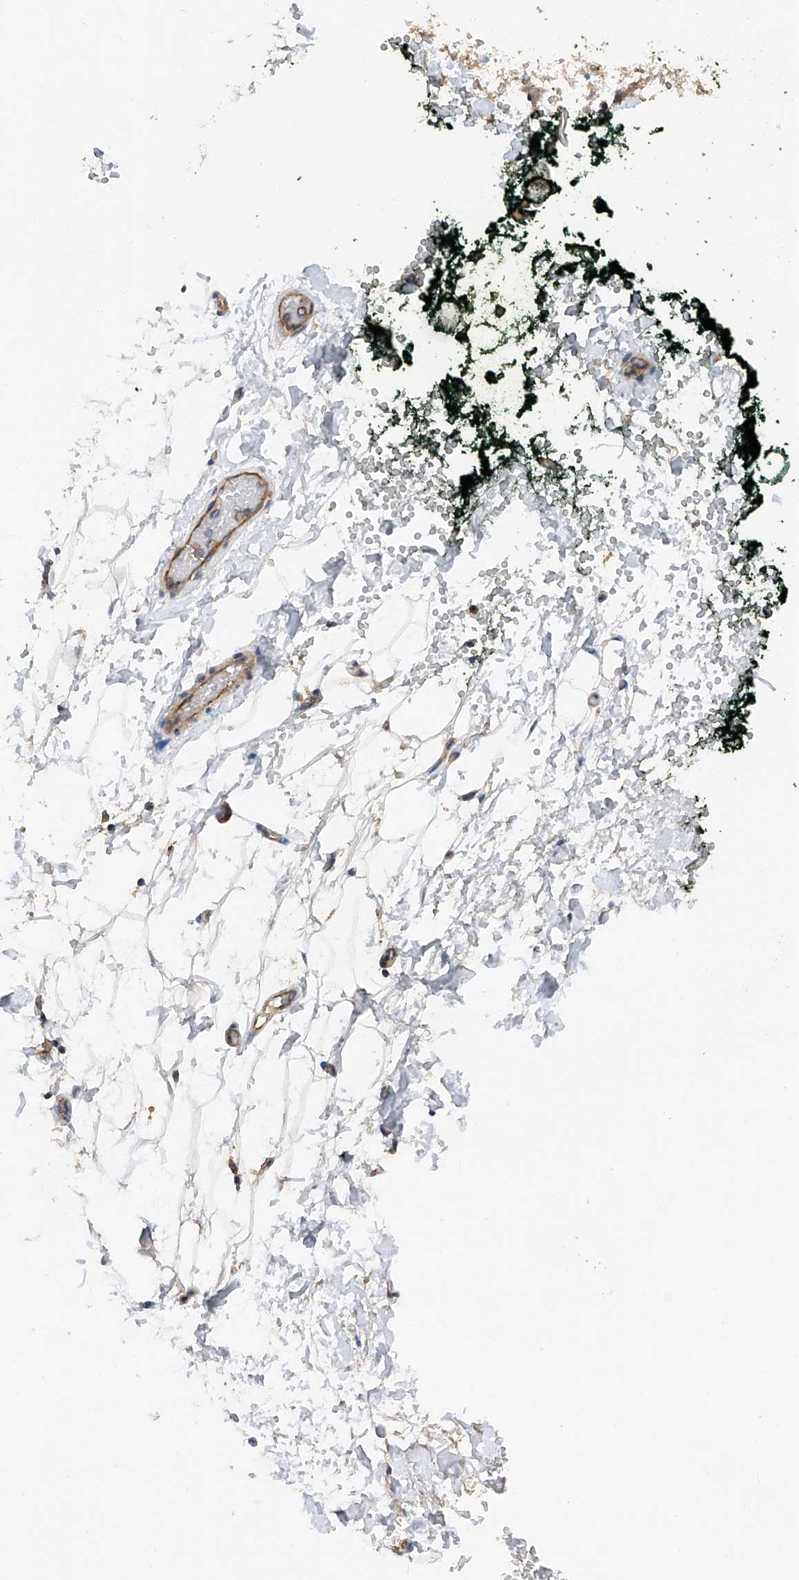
{"staining": {"intensity": "weak", "quantity": ">75%", "location": "cytoplasmic/membranous"}, "tissue": "adipose tissue", "cell_type": "Adipocytes", "image_type": "normal", "snomed": [{"axis": "morphology", "description": "Normal tissue, NOS"}, {"axis": "morphology", "description": "Adenocarcinoma, NOS"}, {"axis": "topography", "description": "Pancreas"}, {"axis": "topography", "description": "Peripheral nerve tissue"}], "caption": "An immunohistochemistry histopathology image of normal tissue is shown. Protein staining in brown highlights weak cytoplasmic/membranous positivity in adipose tissue within adipocytes. Ihc stains the protein of interest in brown and the nuclei are stained blue.", "gene": "PTK2", "patient": {"sex": "male", "age": 59}}